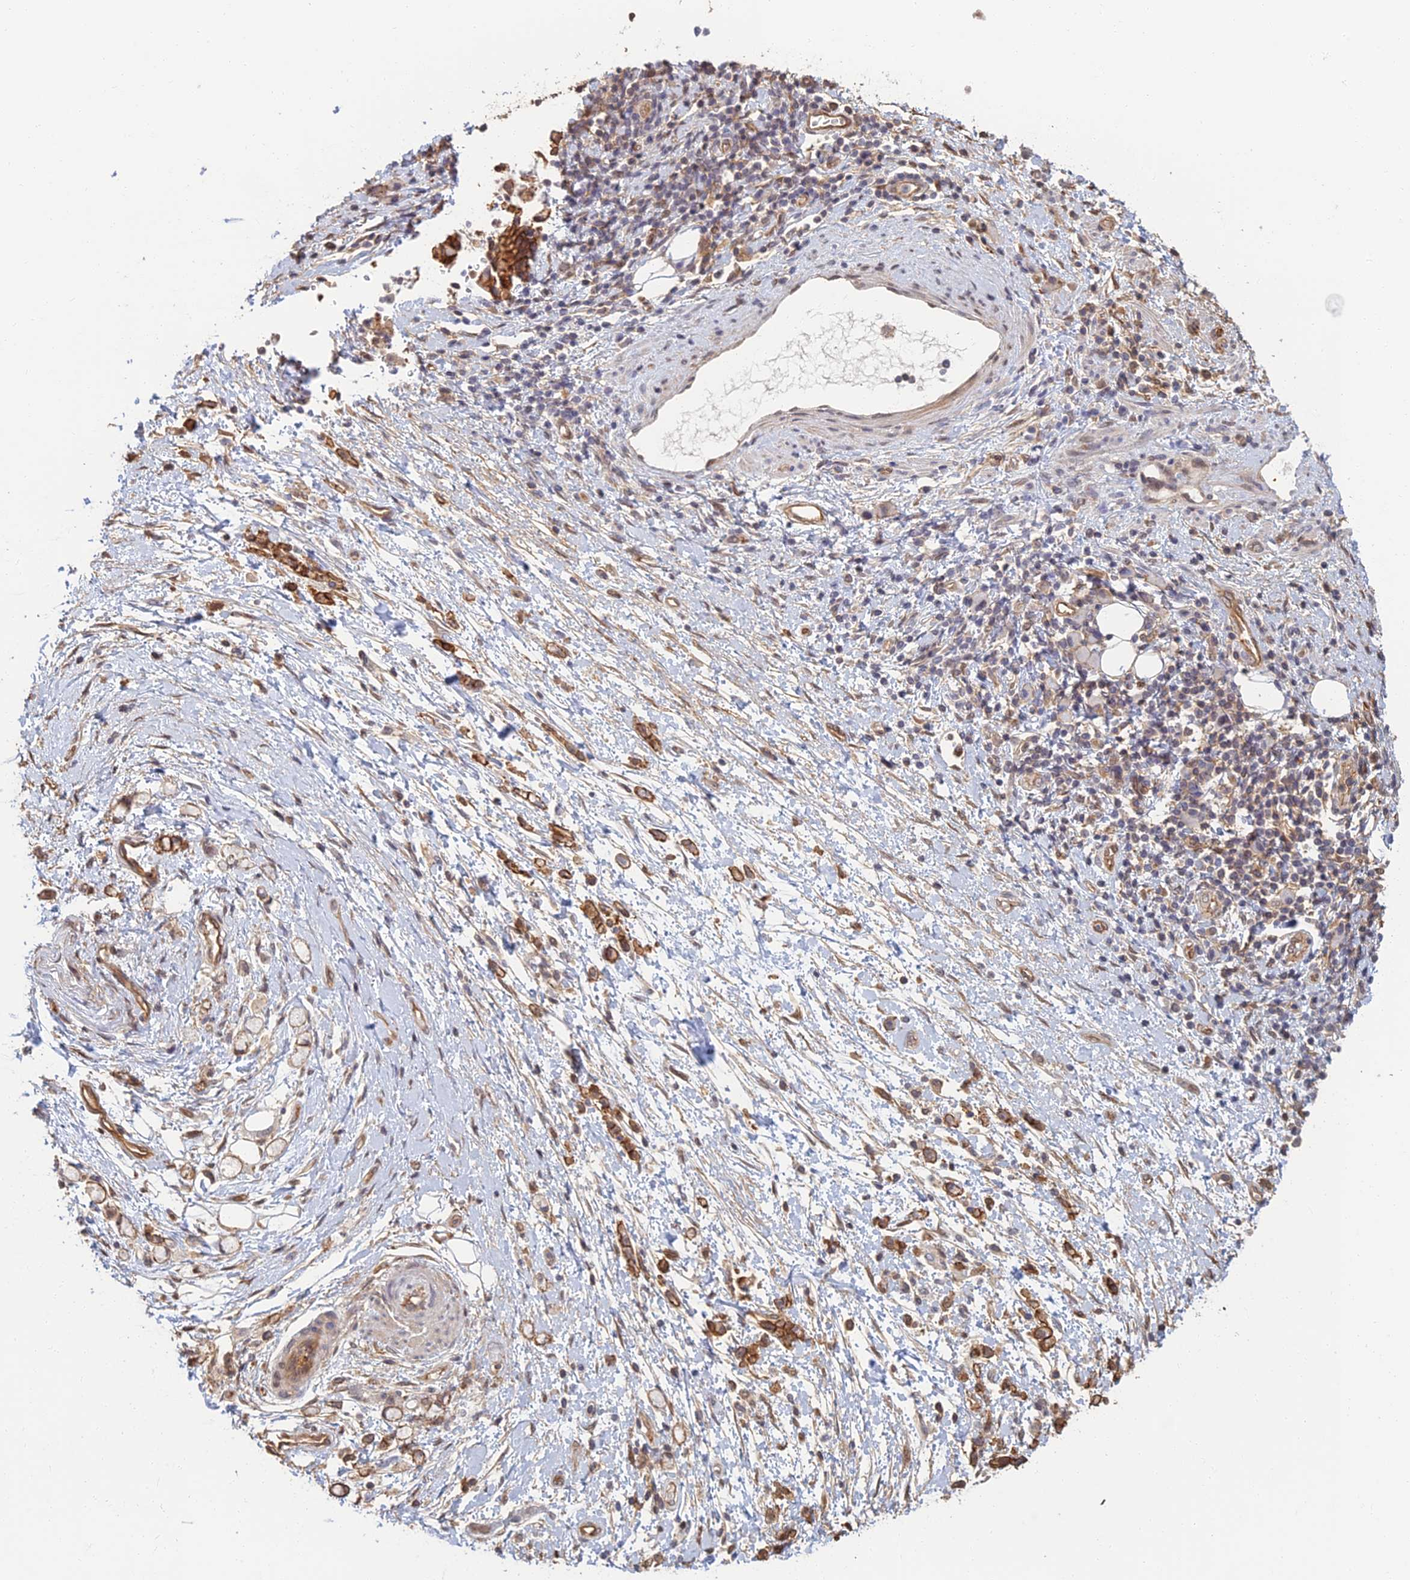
{"staining": {"intensity": "strong", "quantity": ">75%", "location": "cytoplasmic/membranous"}, "tissue": "stomach cancer", "cell_type": "Tumor cells", "image_type": "cancer", "snomed": [{"axis": "morphology", "description": "Adenocarcinoma, NOS"}, {"axis": "topography", "description": "Stomach"}], "caption": "Human stomach cancer (adenocarcinoma) stained for a protein (brown) shows strong cytoplasmic/membranous positive staining in about >75% of tumor cells.", "gene": "LRRN3", "patient": {"sex": "female", "age": 60}}